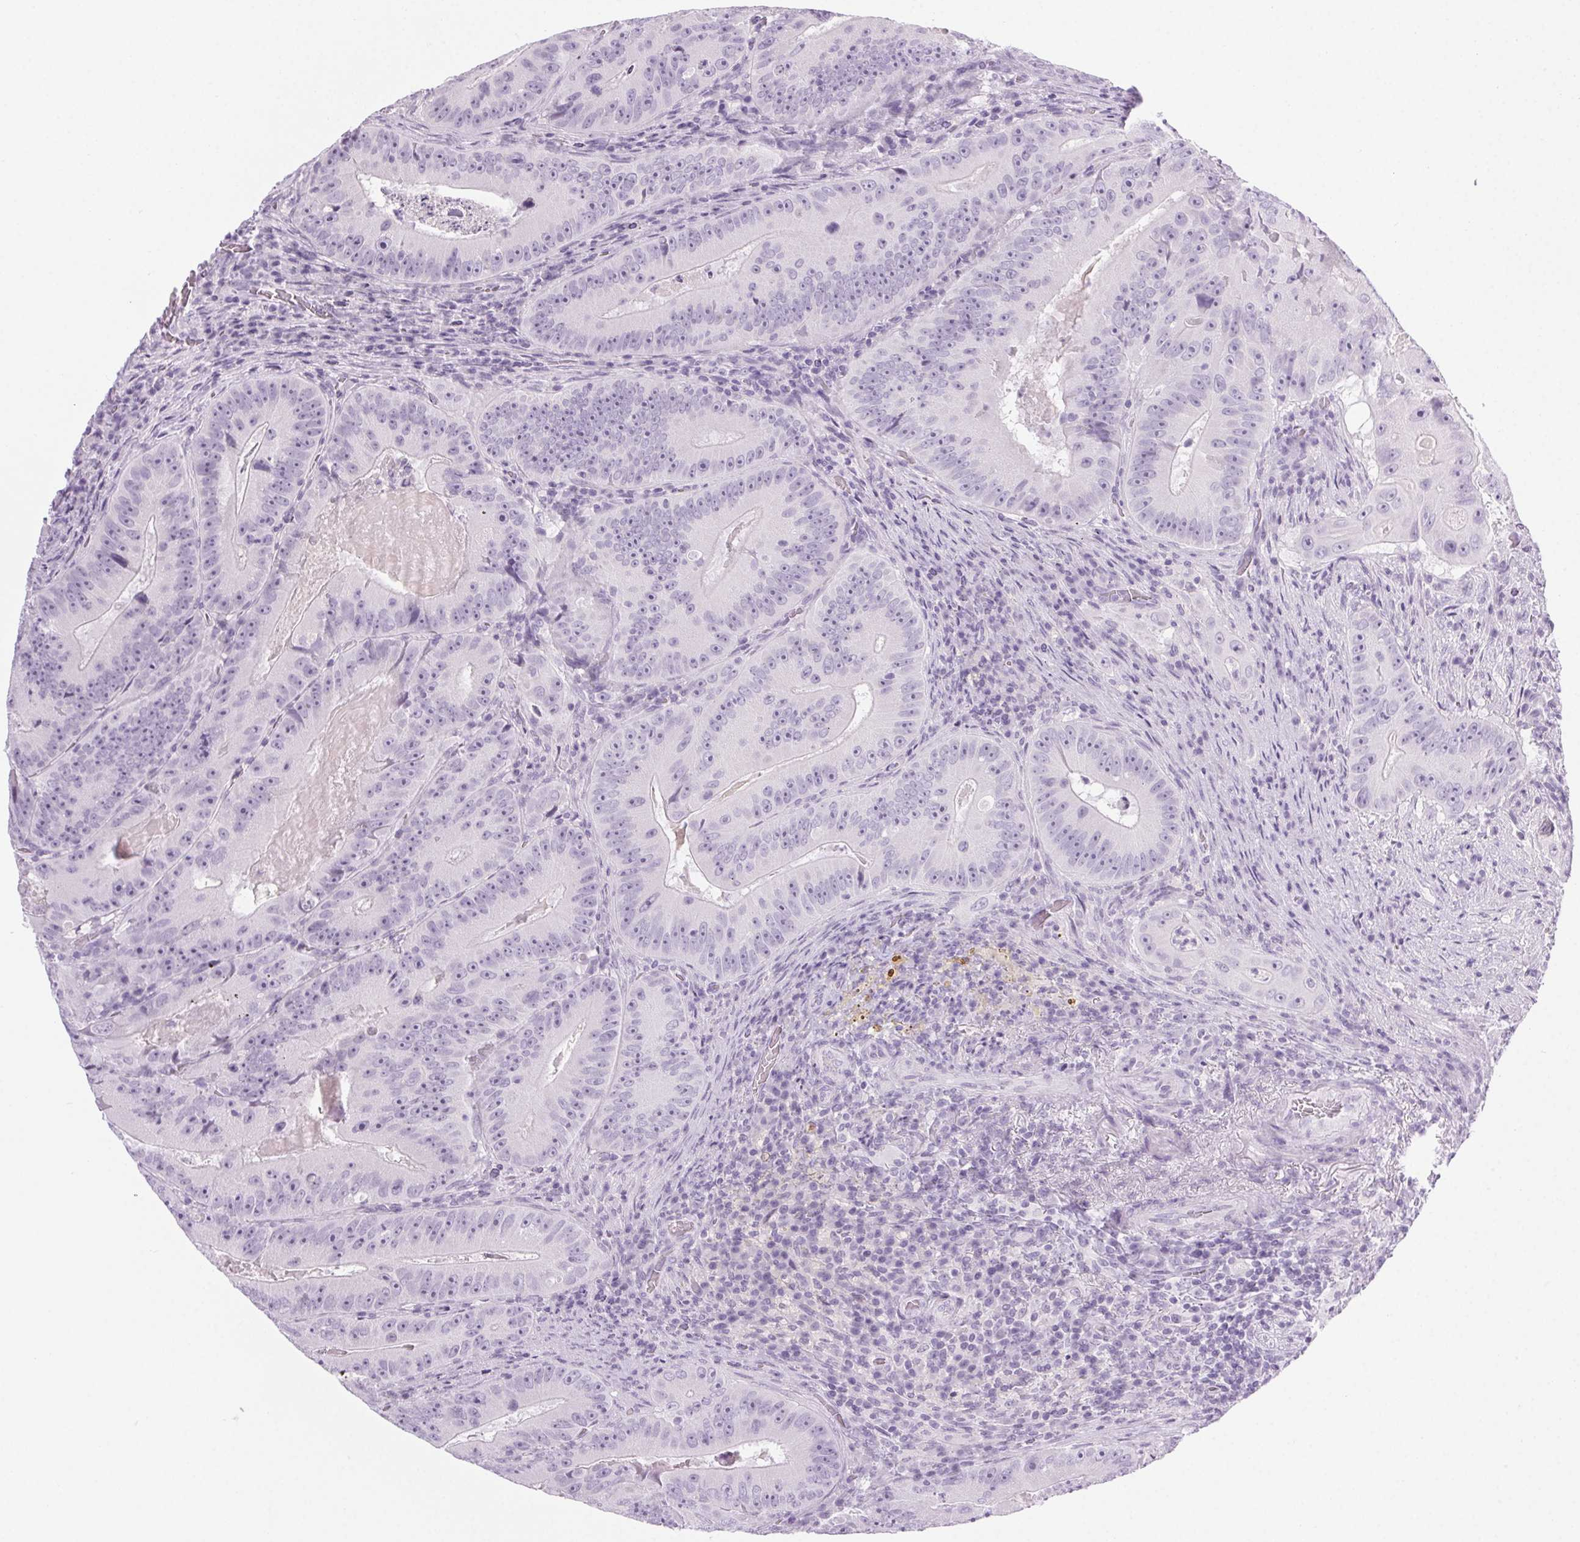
{"staining": {"intensity": "negative", "quantity": "none", "location": "none"}, "tissue": "colorectal cancer", "cell_type": "Tumor cells", "image_type": "cancer", "snomed": [{"axis": "morphology", "description": "Adenocarcinoma, NOS"}, {"axis": "topography", "description": "Colon"}], "caption": "This image is of adenocarcinoma (colorectal) stained with immunohistochemistry to label a protein in brown with the nuclei are counter-stained blue. There is no expression in tumor cells.", "gene": "LRP2", "patient": {"sex": "female", "age": 86}}